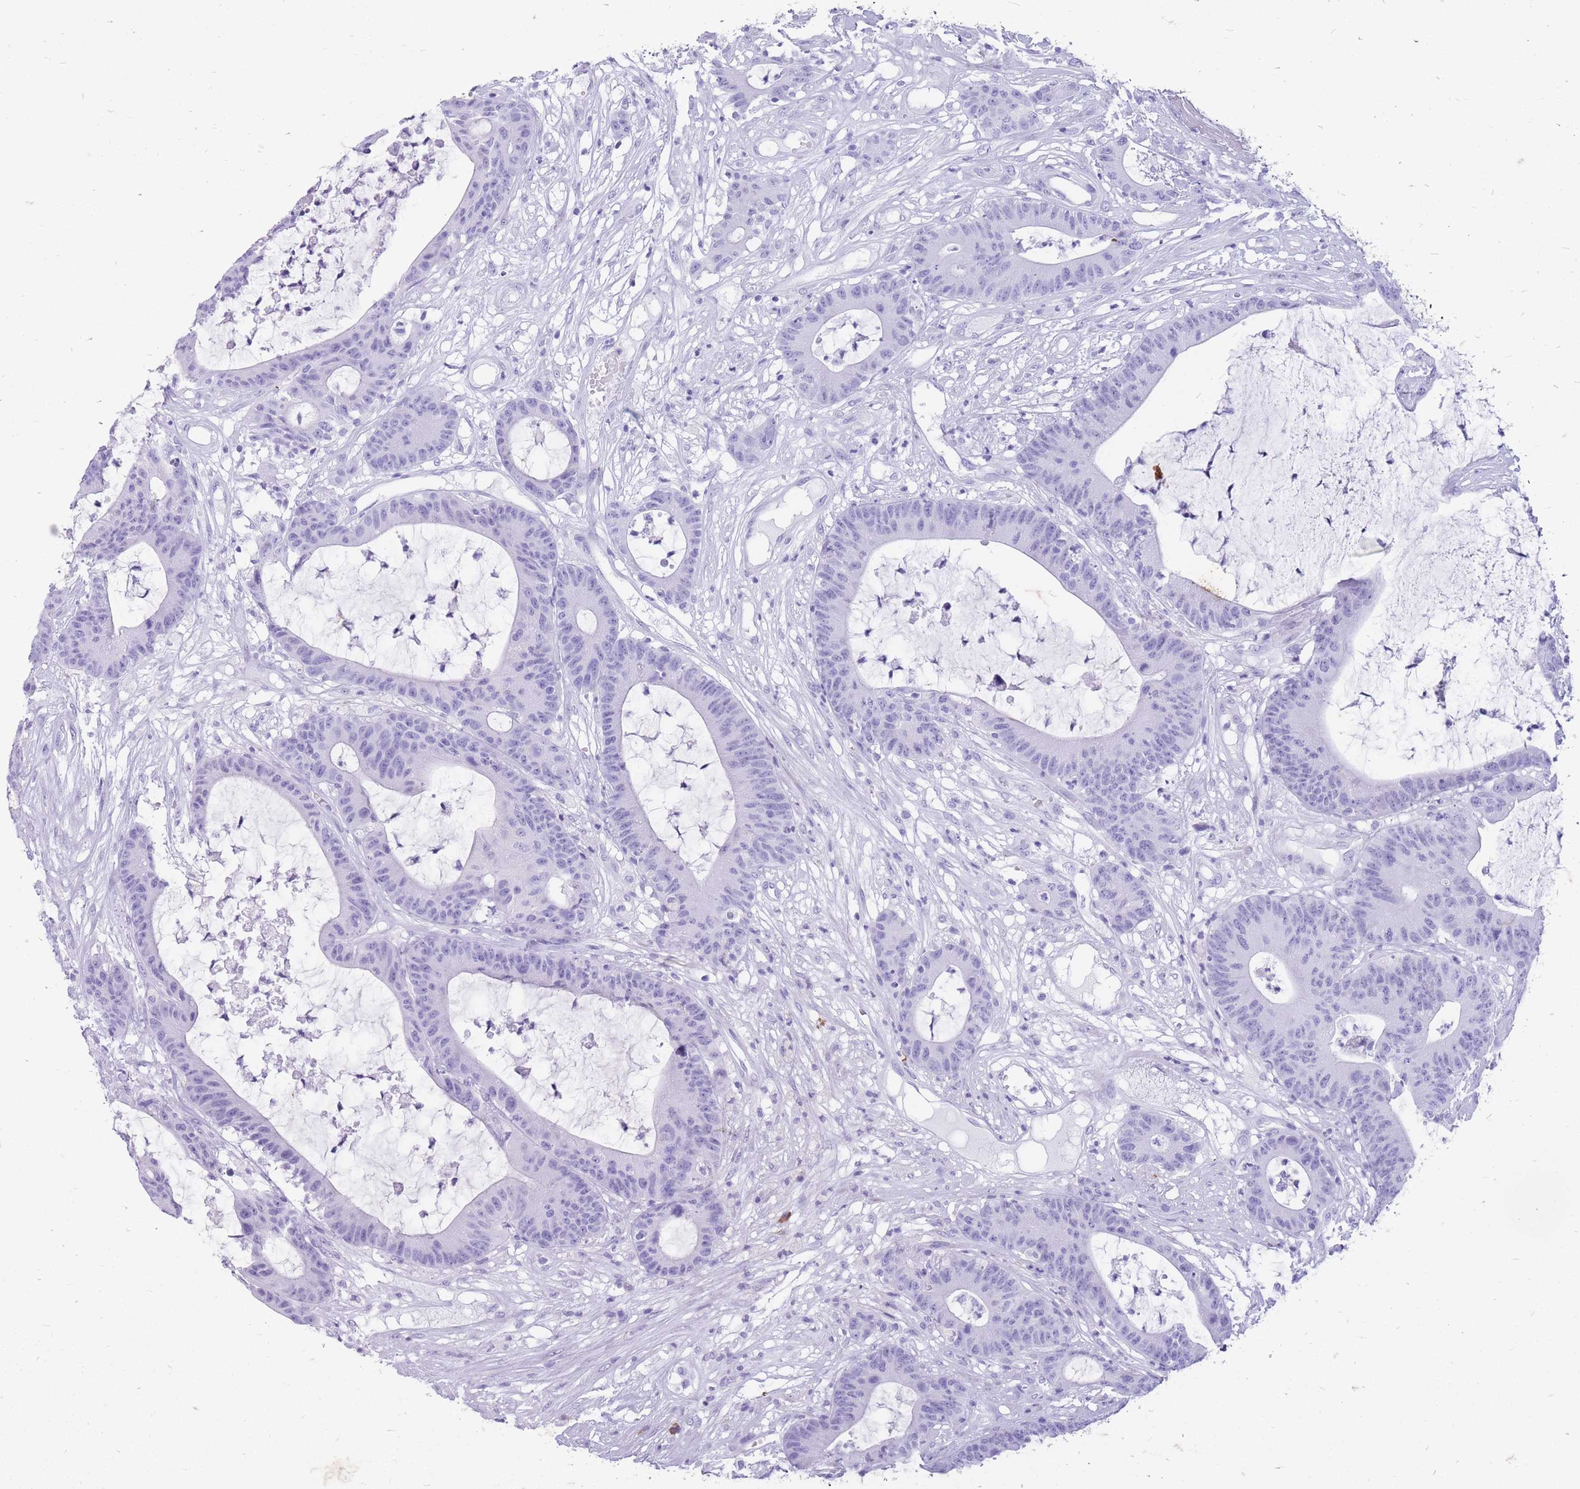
{"staining": {"intensity": "negative", "quantity": "none", "location": "none"}, "tissue": "colorectal cancer", "cell_type": "Tumor cells", "image_type": "cancer", "snomed": [{"axis": "morphology", "description": "Adenocarcinoma, NOS"}, {"axis": "topography", "description": "Colon"}], "caption": "Immunohistochemistry (IHC) micrograph of neoplastic tissue: colorectal cancer stained with DAB reveals no significant protein expression in tumor cells.", "gene": "ZFP37", "patient": {"sex": "female", "age": 84}}